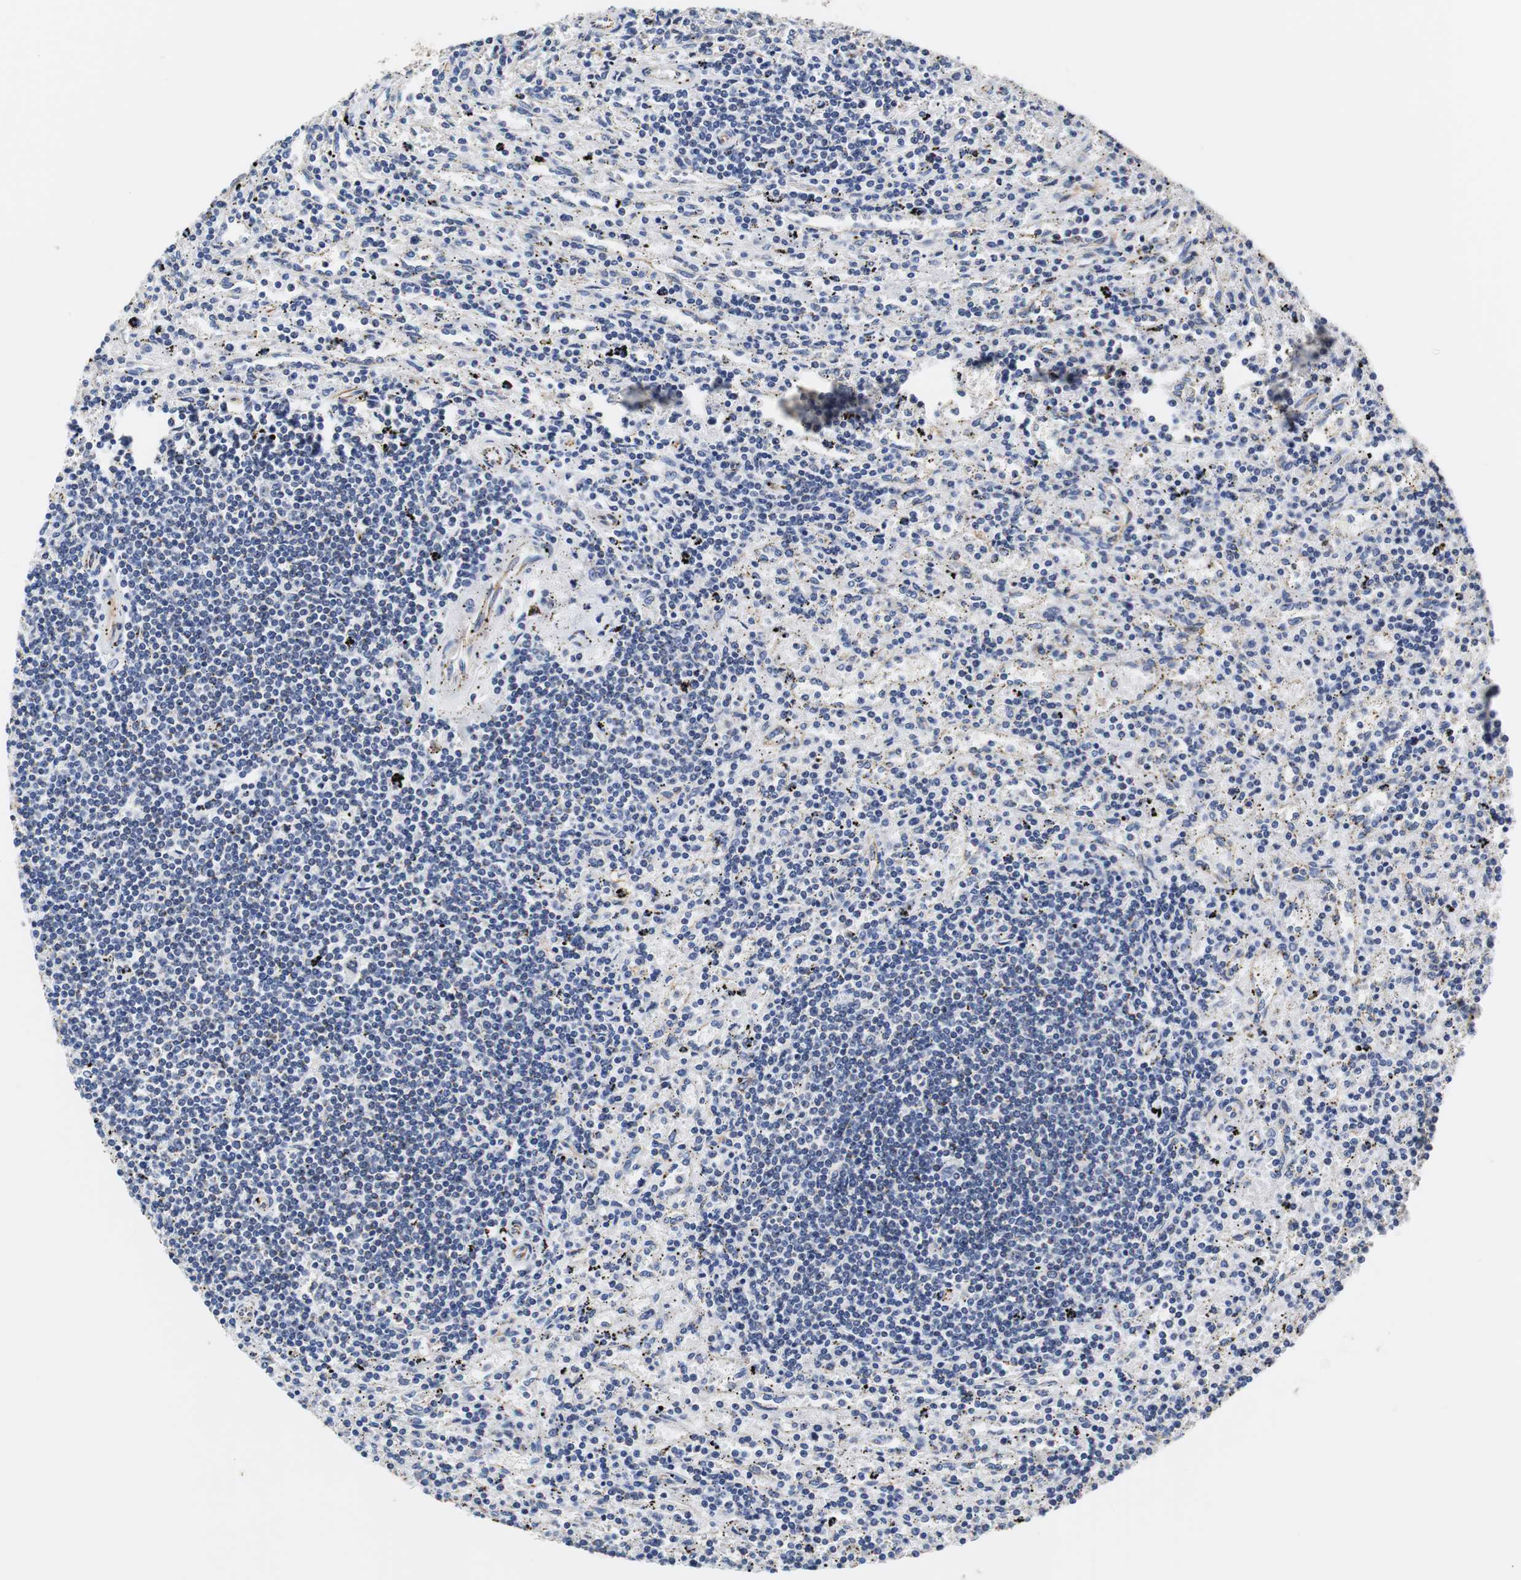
{"staining": {"intensity": "negative", "quantity": "none", "location": "none"}, "tissue": "lymphoma", "cell_type": "Tumor cells", "image_type": "cancer", "snomed": [{"axis": "morphology", "description": "Malignant lymphoma, non-Hodgkin's type, Low grade"}, {"axis": "topography", "description": "Spleen"}], "caption": "Tumor cells show no significant expression in lymphoma.", "gene": "PCK1", "patient": {"sex": "male", "age": 76}}